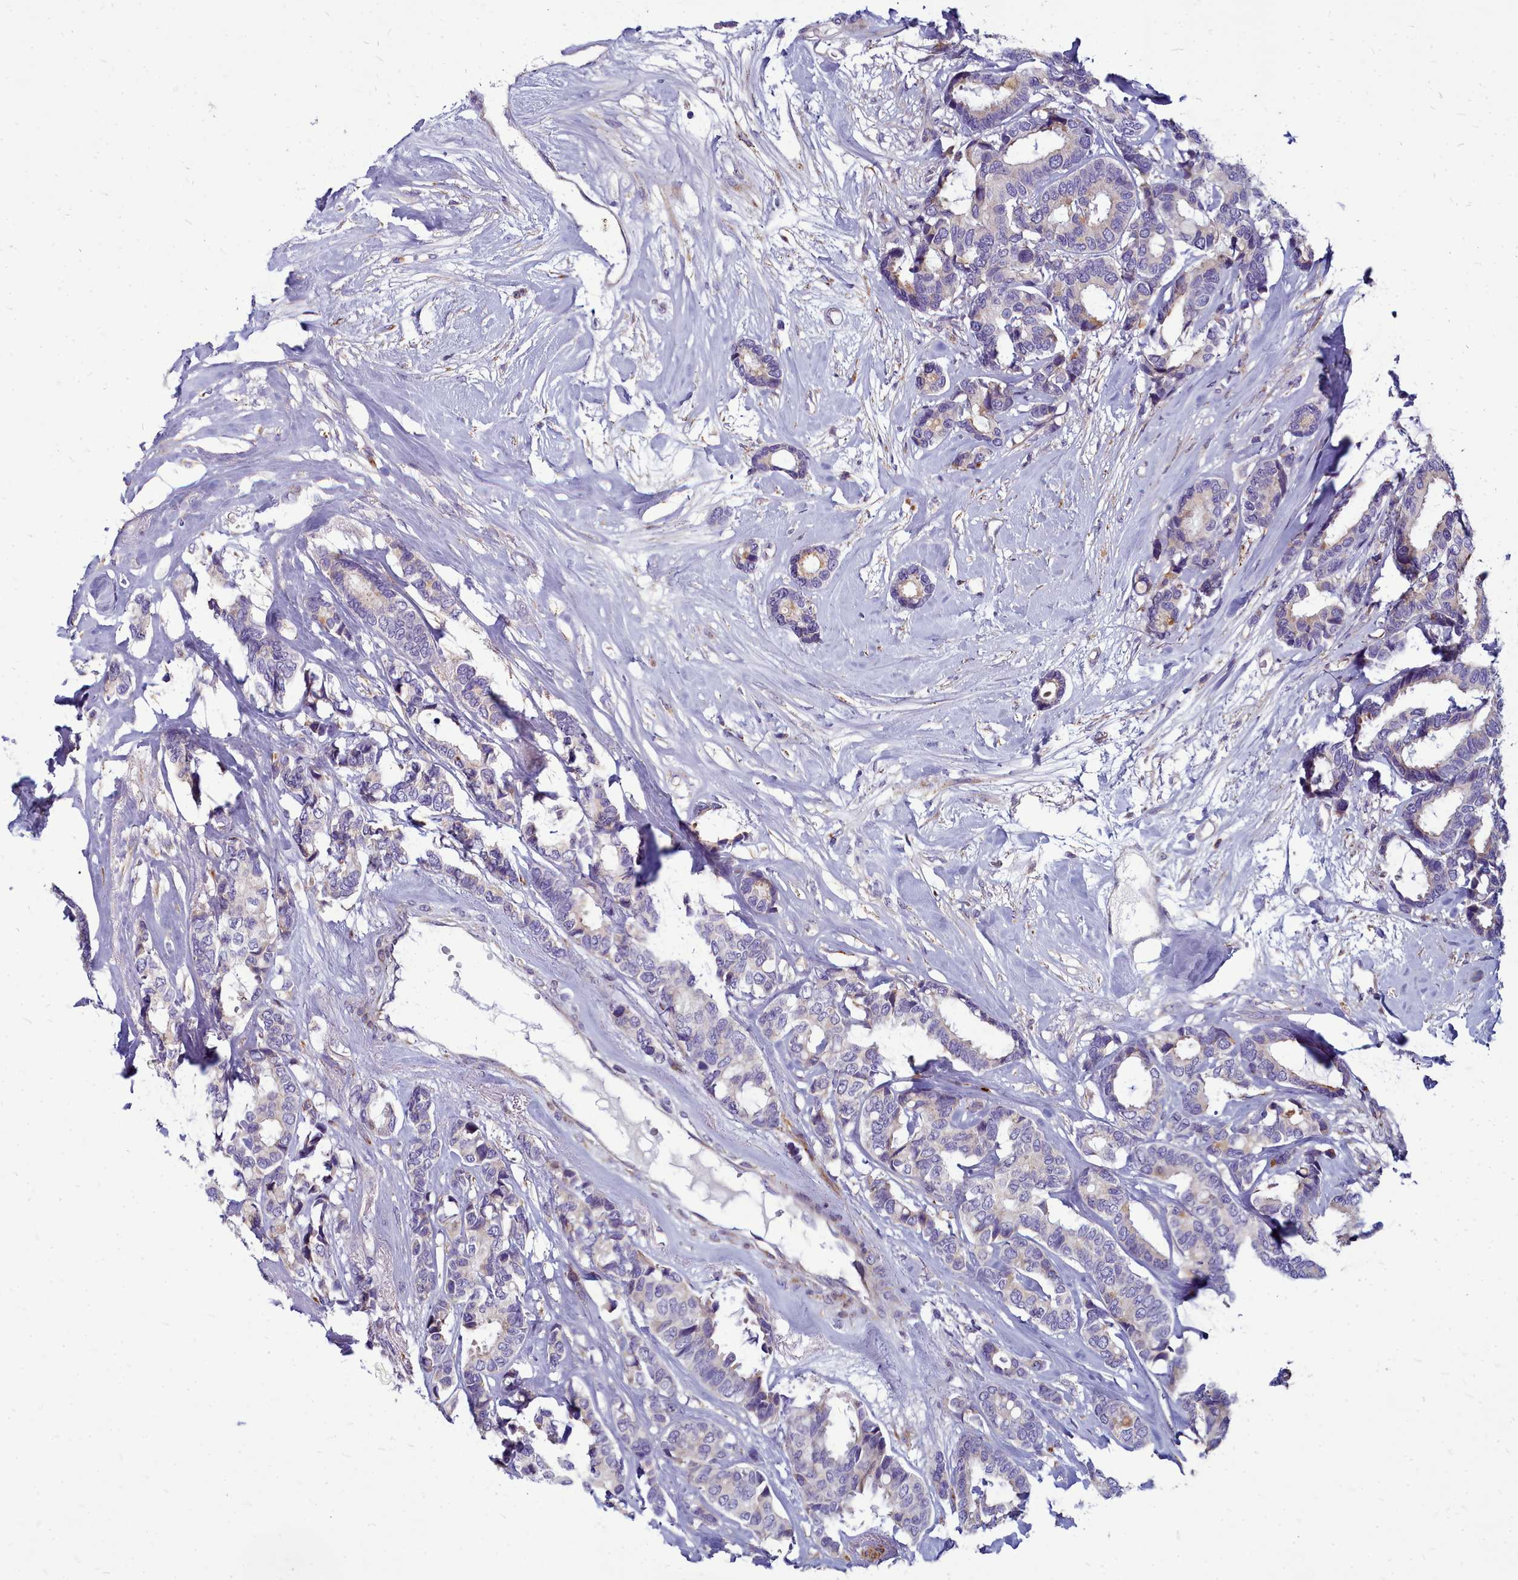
{"staining": {"intensity": "weak", "quantity": "<25%", "location": "cytoplasmic/membranous"}, "tissue": "breast cancer", "cell_type": "Tumor cells", "image_type": "cancer", "snomed": [{"axis": "morphology", "description": "Duct carcinoma"}, {"axis": "topography", "description": "Breast"}], "caption": "Immunohistochemical staining of breast cancer displays no significant expression in tumor cells.", "gene": "SMPD4", "patient": {"sex": "female", "age": 87}}